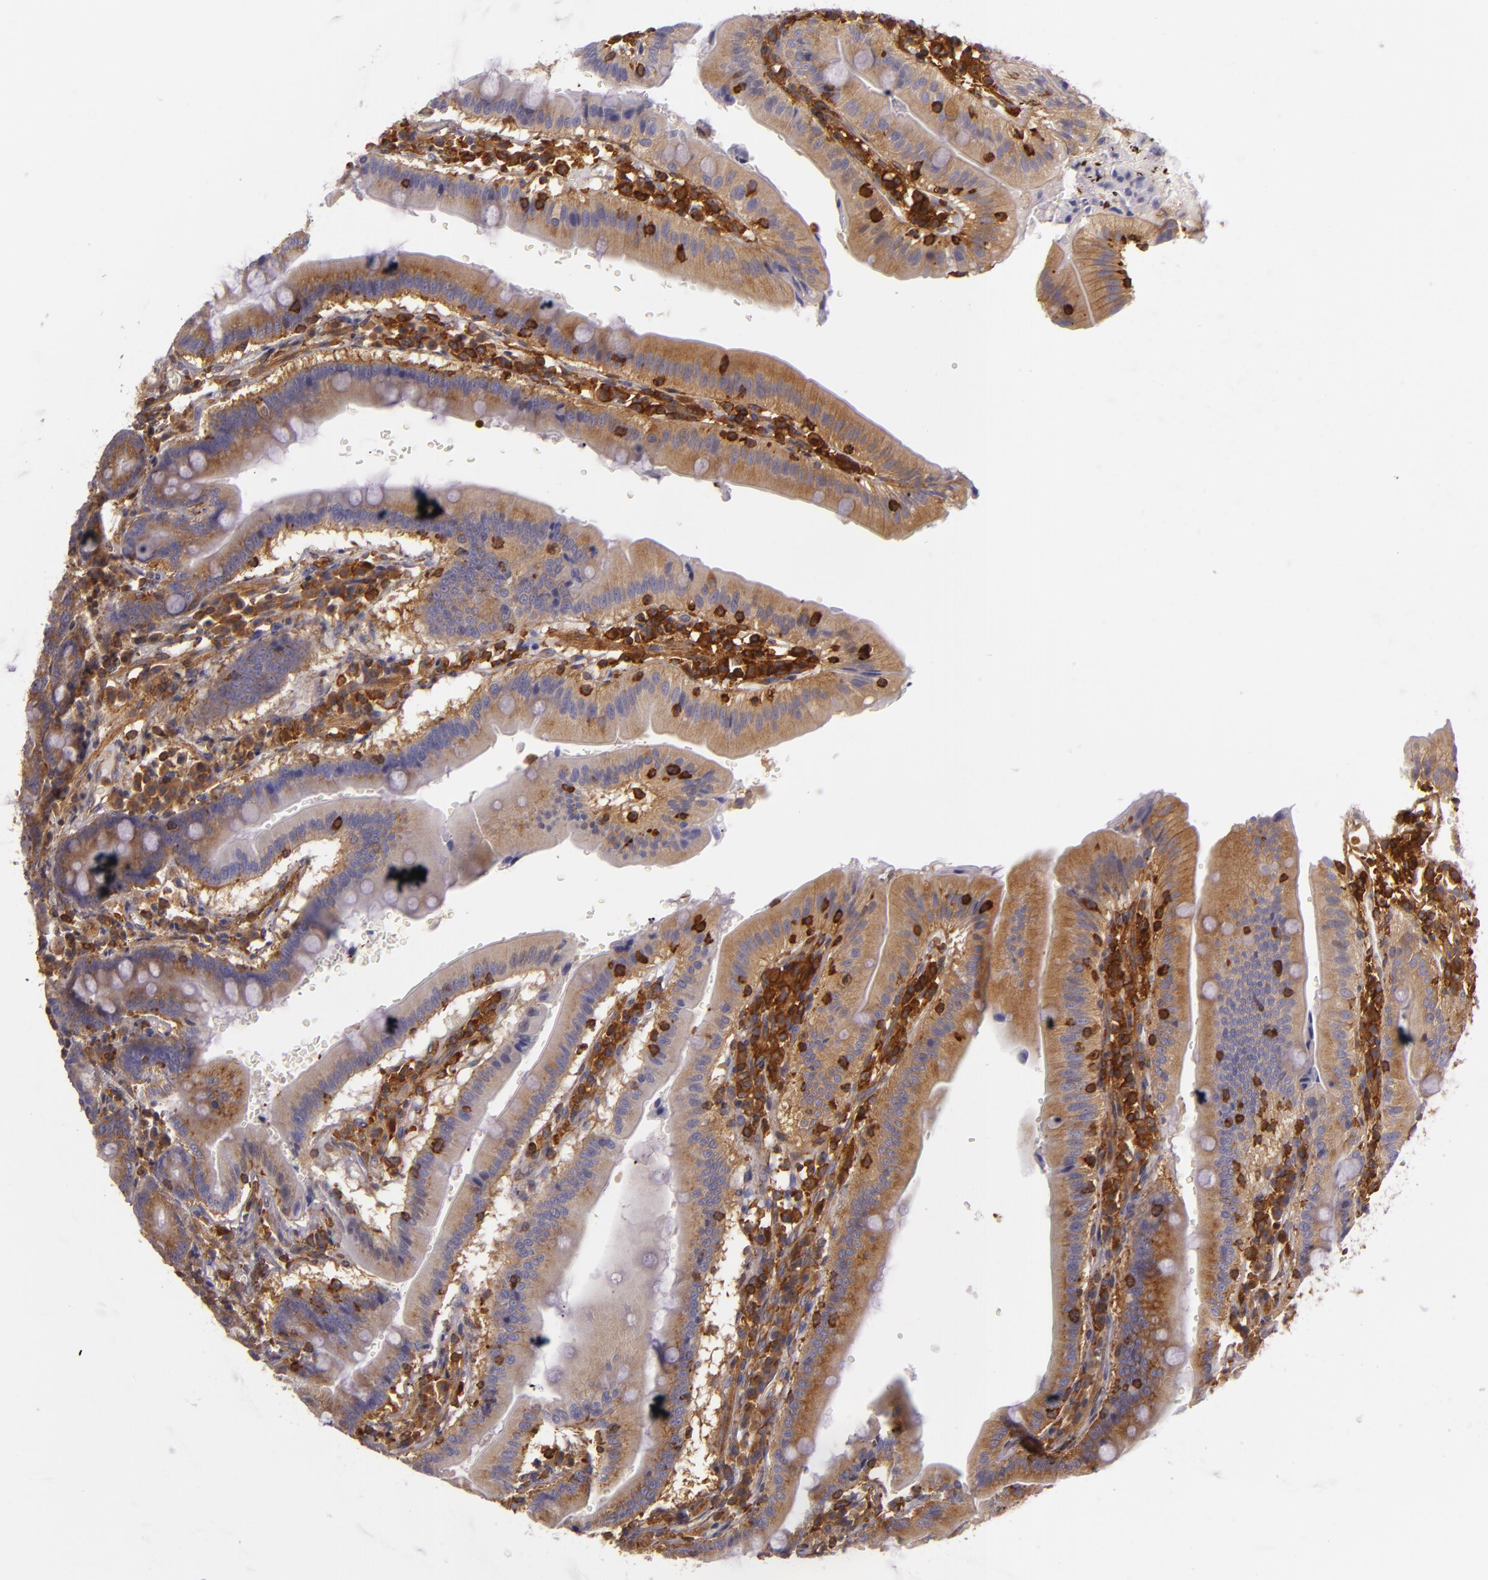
{"staining": {"intensity": "weak", "quantity": ">75%", "location": "cytoplasmic/membranous"}, "tissue": "small intestine", "cell_type": "Glandular cells", "image_type": "normal", "snomed": [{"axis": "morphology", "description": "Normal tissue, NOS"}, {"axis": "topography", "description": "Small intestine"}], "caption": "Immunohistochemical staining of unremarkable human small intestine reveals low levels of weak cytoplasmic/membranous staining in approximately >75% of glandular cells.", "gene": "TLN1", "patient": {"sex": "male", "age": 71}}